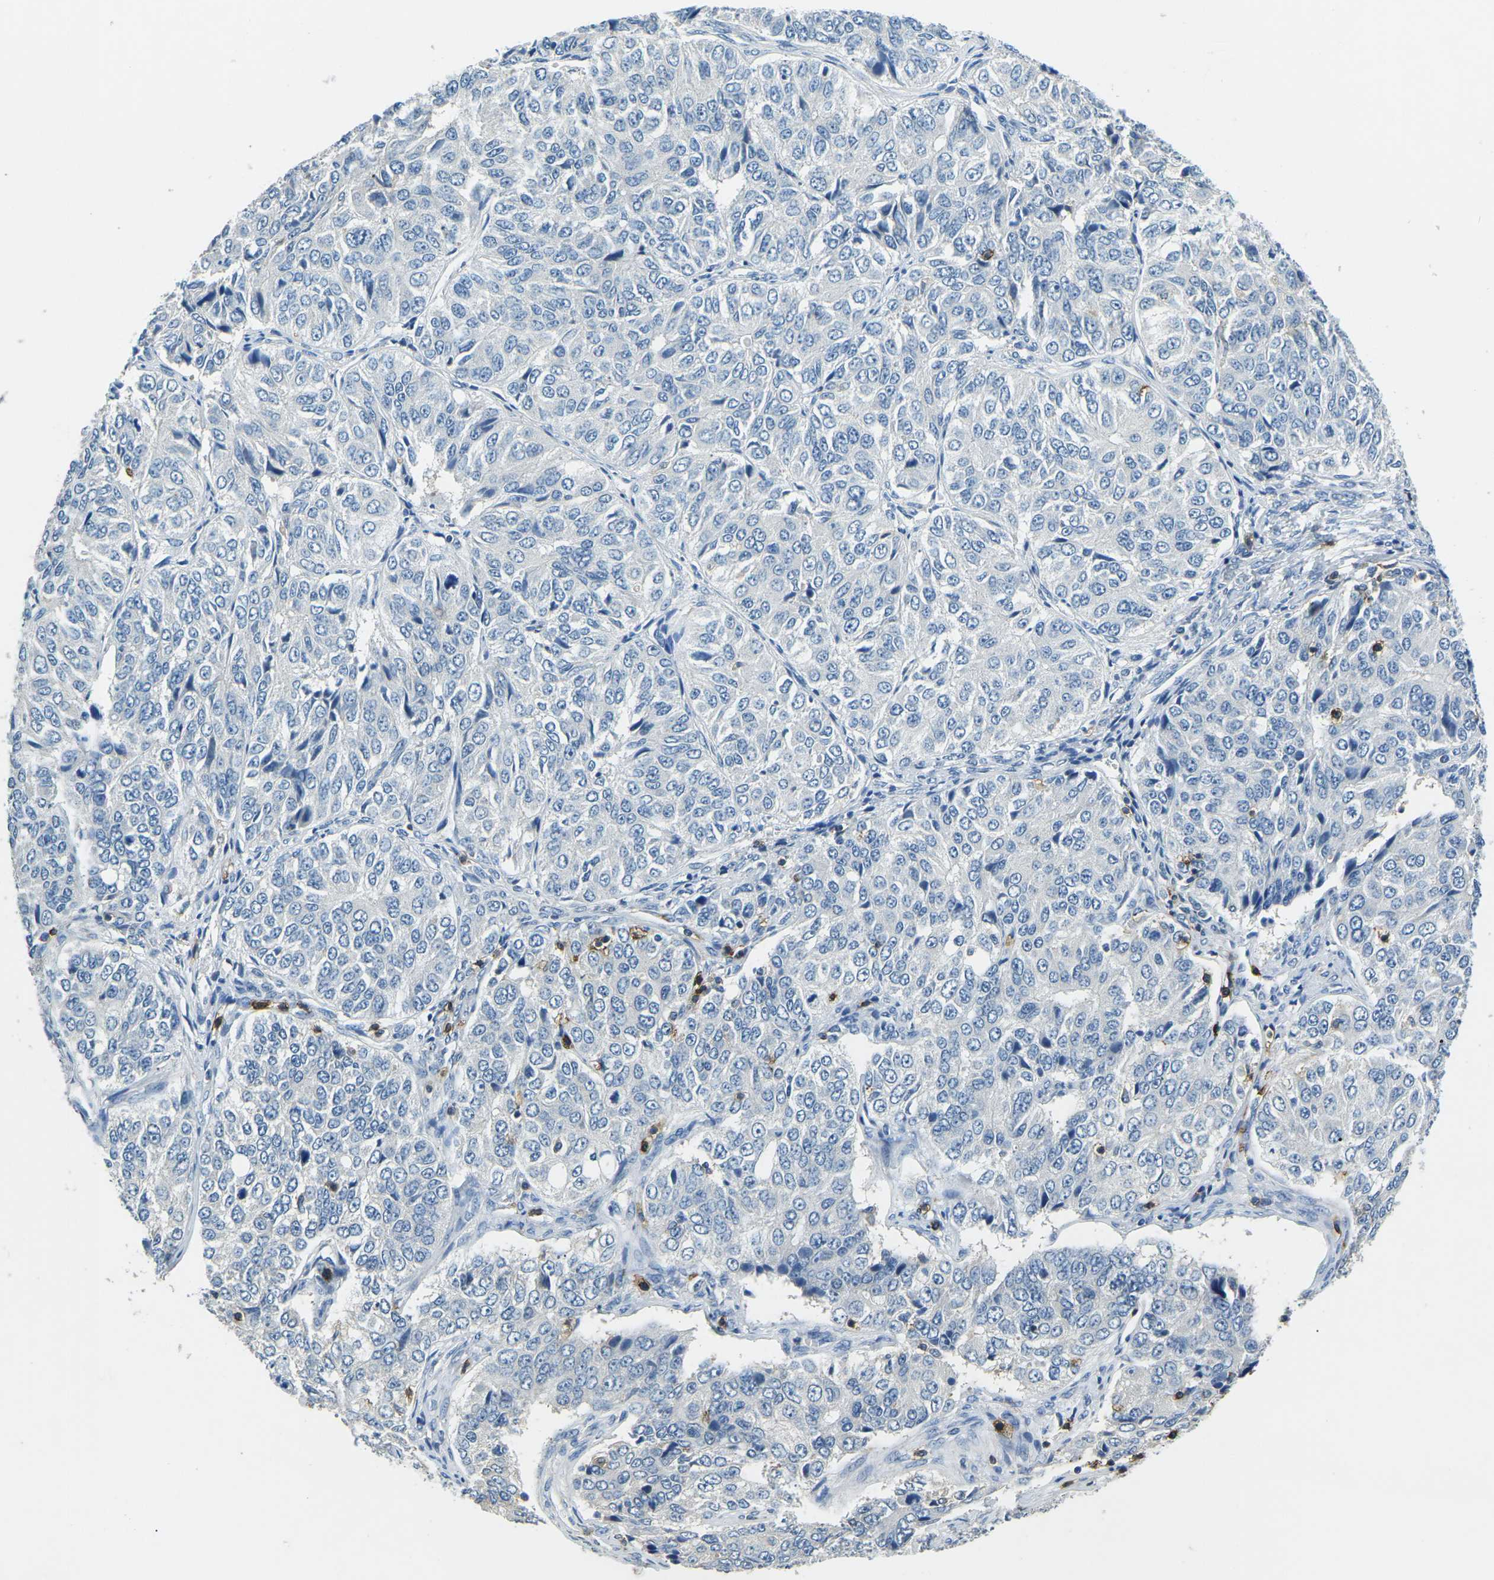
{"staining": {"intensity": "negative", "quantity": "none", "location": "none"}, "tissue": "ovarian cancer", "cell_type": "Tumor cells", "image_type": "cancer", "snomed": [{"axis": "morphology", "description": "Carcinoma, endometroid"}, {"axis": "topography", "description": "Ovary"}], "caption": "Photomicrograph shows no protein positivity in tumor cells of ovarian endometroid carcinoma tissue.", "gene": "CD6", "patient": {"sex": "female", "age": 51}}